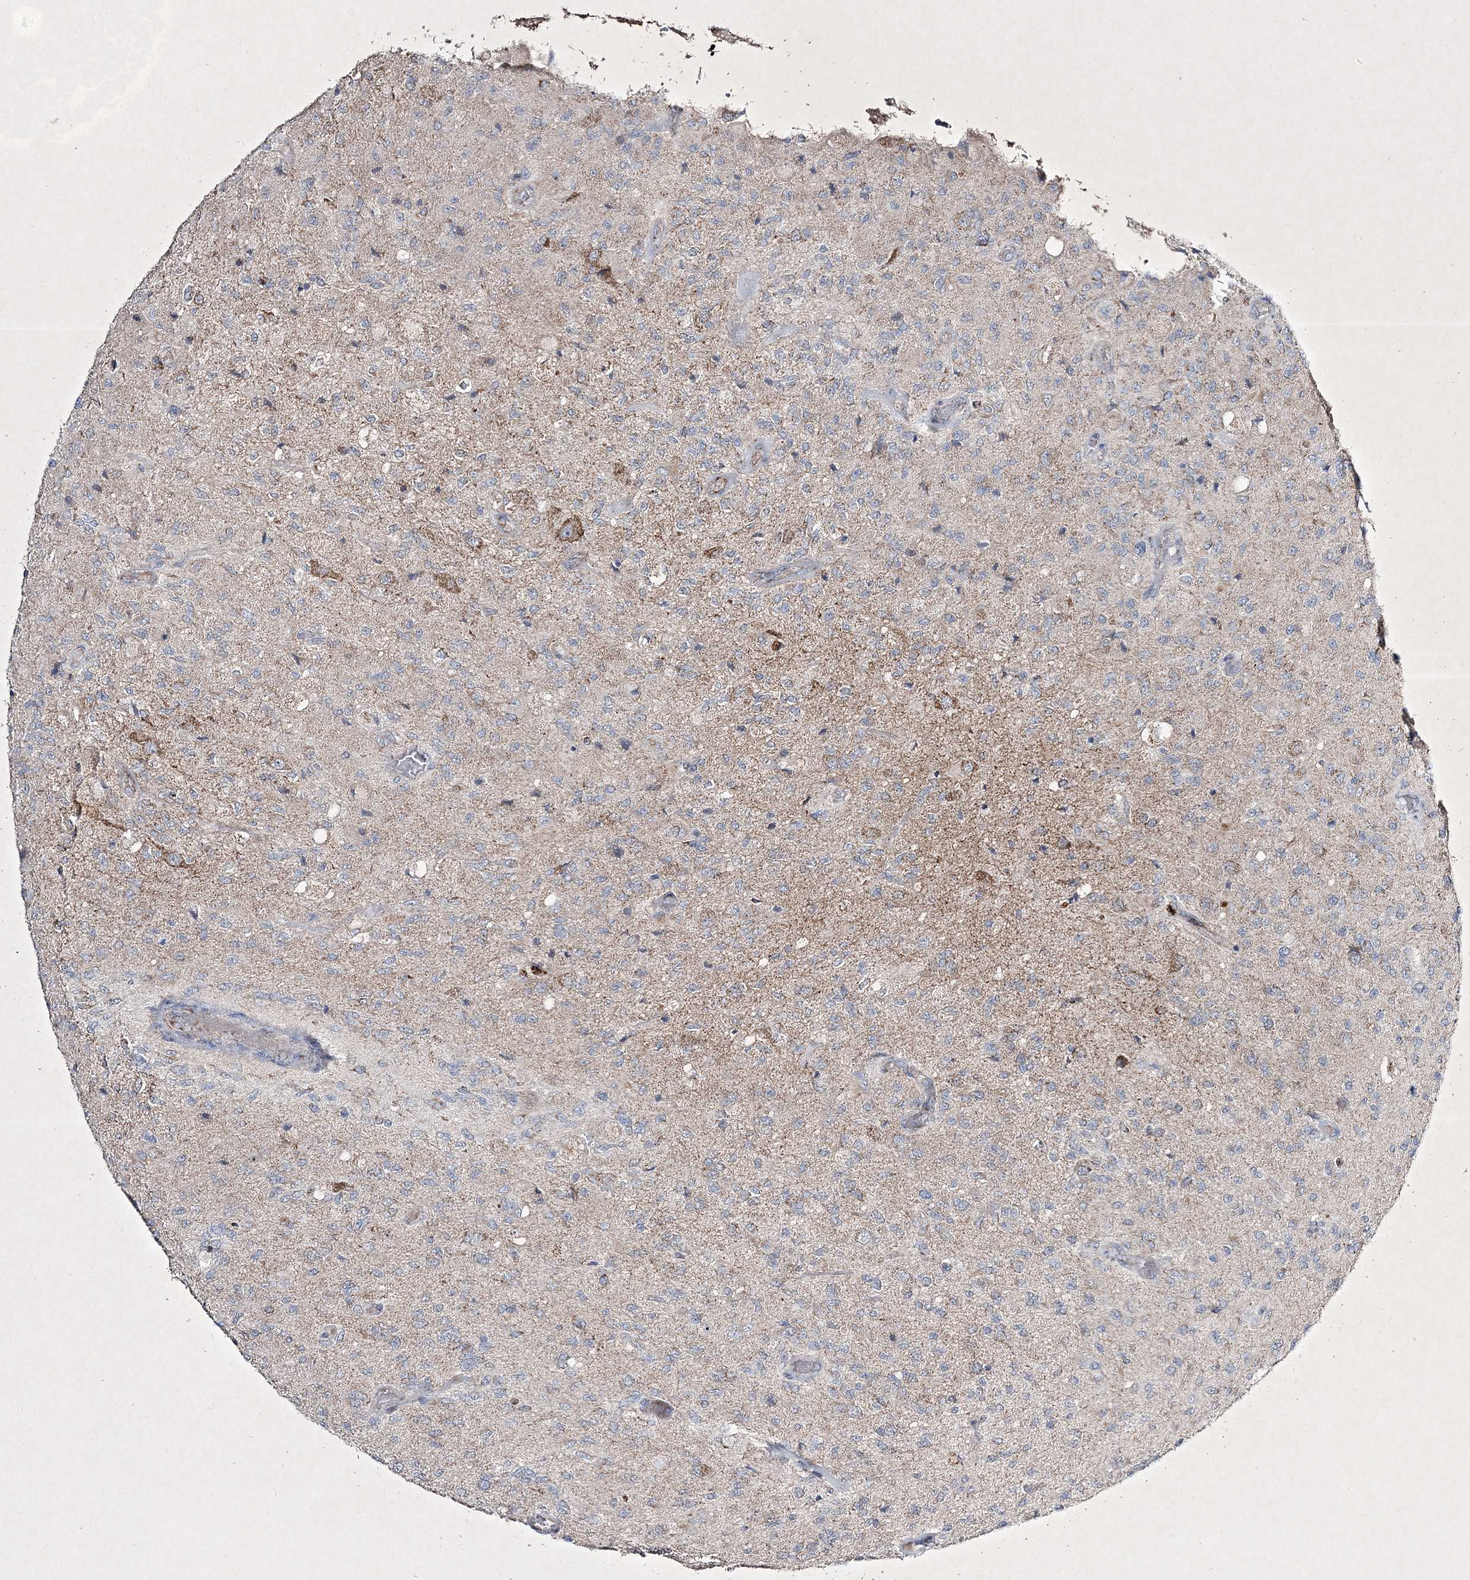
{"staining": {"intensity": "negative", "quantity": "none", "location": "none"}, "tissue": "glioma", "cell_type": "Tumor cells", "image_type": "cancer", "snomed": [{"axis": "morphology", "description": "Normal tissue, NOS"}, {"axis": "morphology", "description": "Glioma, malignant, High grade"}, {"axis": "topography", "description": "Cerebral cortex"}], "caption": "An immunohistochemistry photomicrograph of glioma is shown. There is no staining in tumor cells of glioma.", "gene": "RICTOR", "patient": {"sex": "male", "age": 77}}